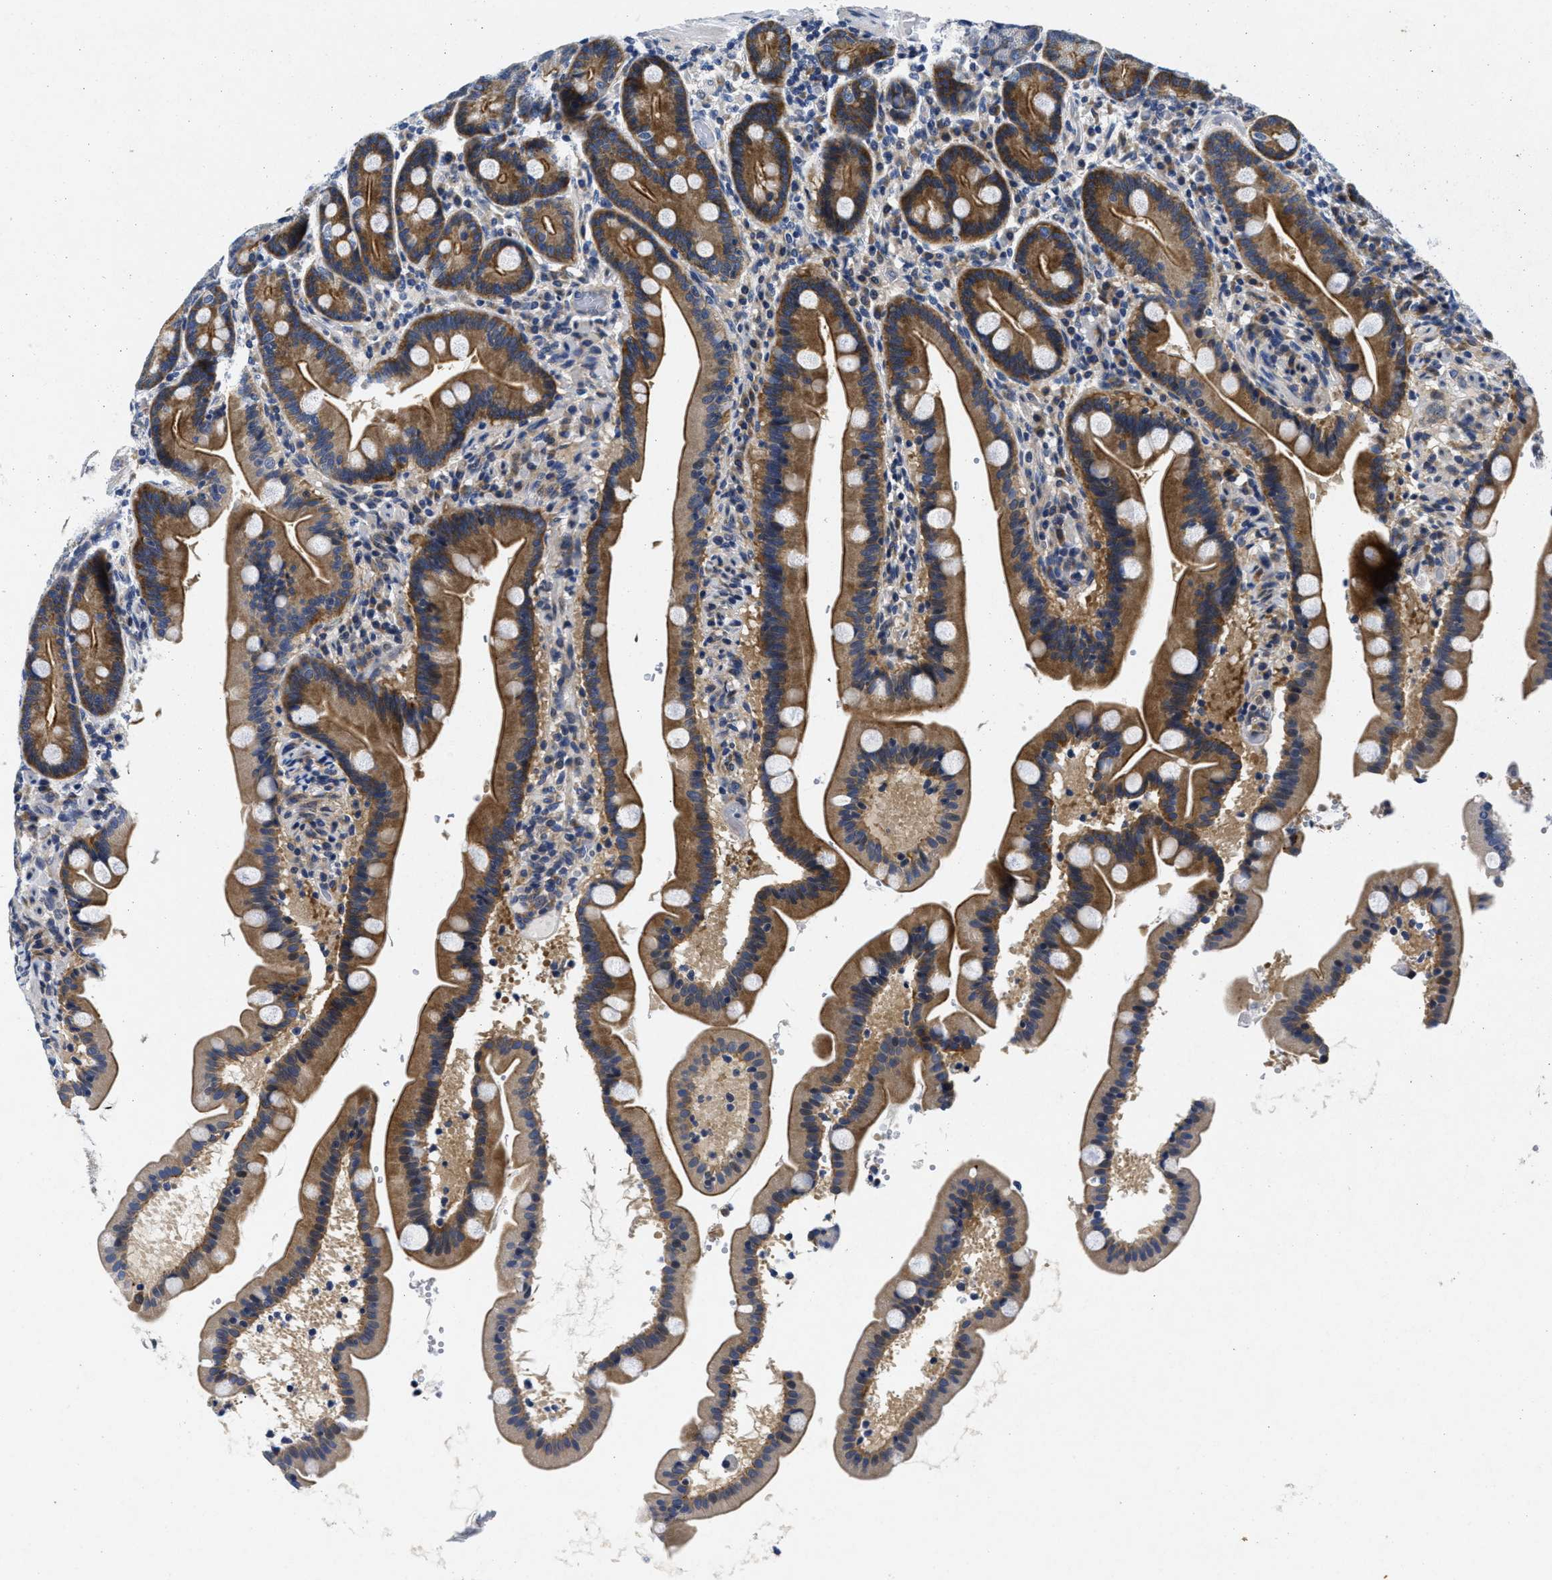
{"staining": {"intensity": "moderate", "quantity": ">75%", "location": "cytoplasmic/membranous"}, "tissue": "duodenum", "cell_type": "Glandular cells", "image_type": "normal", "snomed": [{"axis": "morphology", "description": "Normal tissue, NOS"}, {"axis": "topography", "description": "Duodenum"}], "caption": "Immunohistochemical staining of unremarkable human duodenum displays moderate cytoplasmic/membranous protein expression in approximately >75% of glandular cells. The protein of interest is stained brown, and the nuclei are stained in blue (DAB (3,3'-diaminobenzidine) IHC with brightfield microscopy, high magnification).", "gene": "LAD1", "patient": {"sex": "male", "age": 54}}